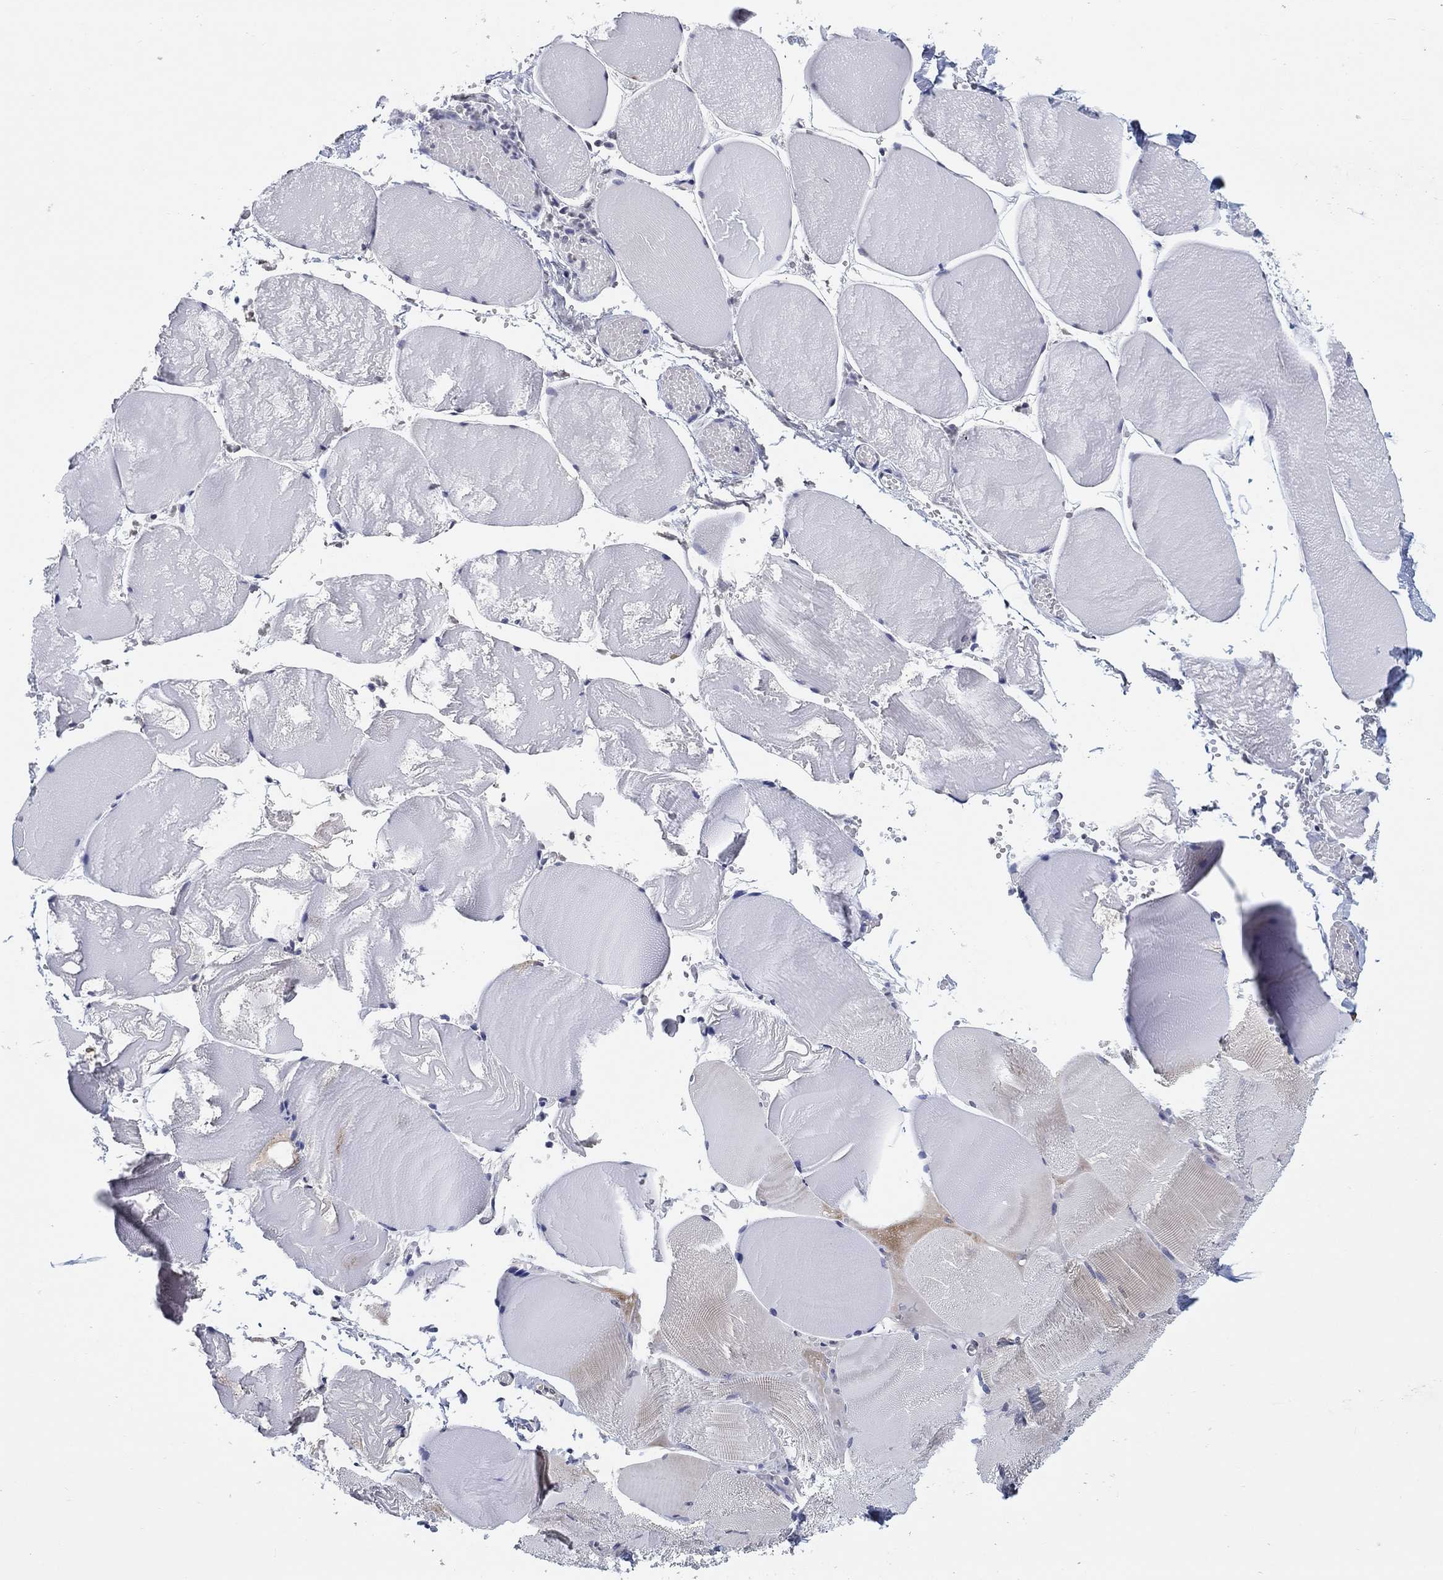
{"staining": {"intensity": "negative", "quantity": "none", "location": "none"}, "tissue": "skeletal muscle", "cell_type": "Myocytes", "image_type": "normal", "snomed": [{"axis": "morphology", "description": "Normal tissue, NOS"}, {"axis": "morphology", "description": "Malignant melanoma, Metastatic site"}, {"axis": "topography", "description": "Skeletal muscle"}], "caption": "Immunohistochemical staining of benign skeletal muscle reveals no significant positivity in myocytes. (DAB immunohistochemistry (IHC) with hematoxylin counter stain).", "gene": "OTUB2", "patient": {"sex": "male", "age": 50}}